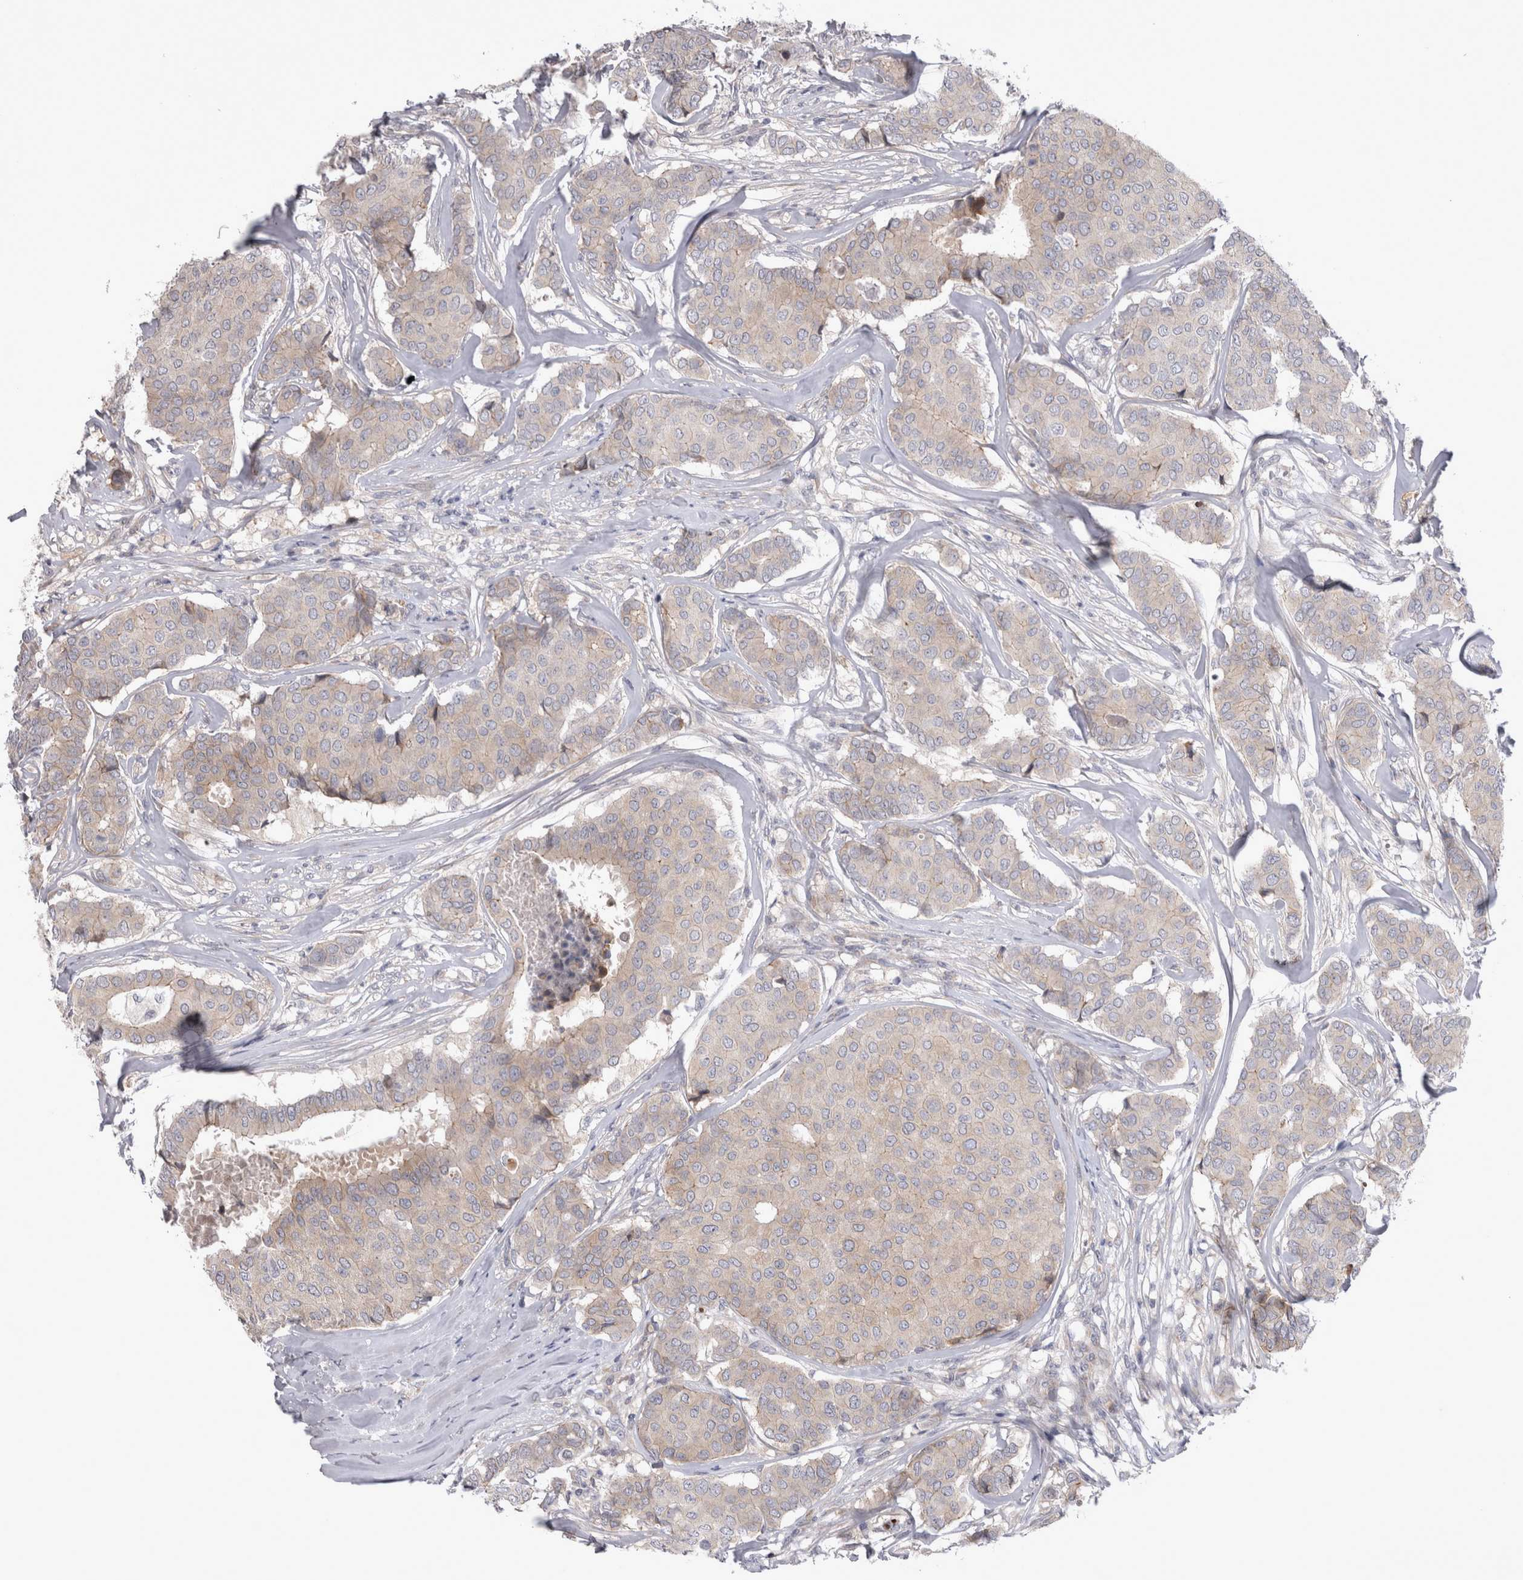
{"staining": {"intensity": "weak", "quantity": "25%-75%", "location": "cytoplasmic/membranous"}, "tissue": "breast cancer", "cell_type": "Tumor cells", "image_type": "cancer", "snomed": [{"axis": "morphology", "description": "Duct carcinoma"}, {"axis": "topography", "description": "Breast"}], "caption": "This photomicrograph reveals infiltrating ductal carcinoma (breast) stained with immunohistochemistry to label a protein in brown. The cytoplasmic/membranous of tumor cells show weak positivity for the protein. Nuclei are counter-stained blue.", "gene": "NENF", "patient": {"sex": "female", "age": 75}}